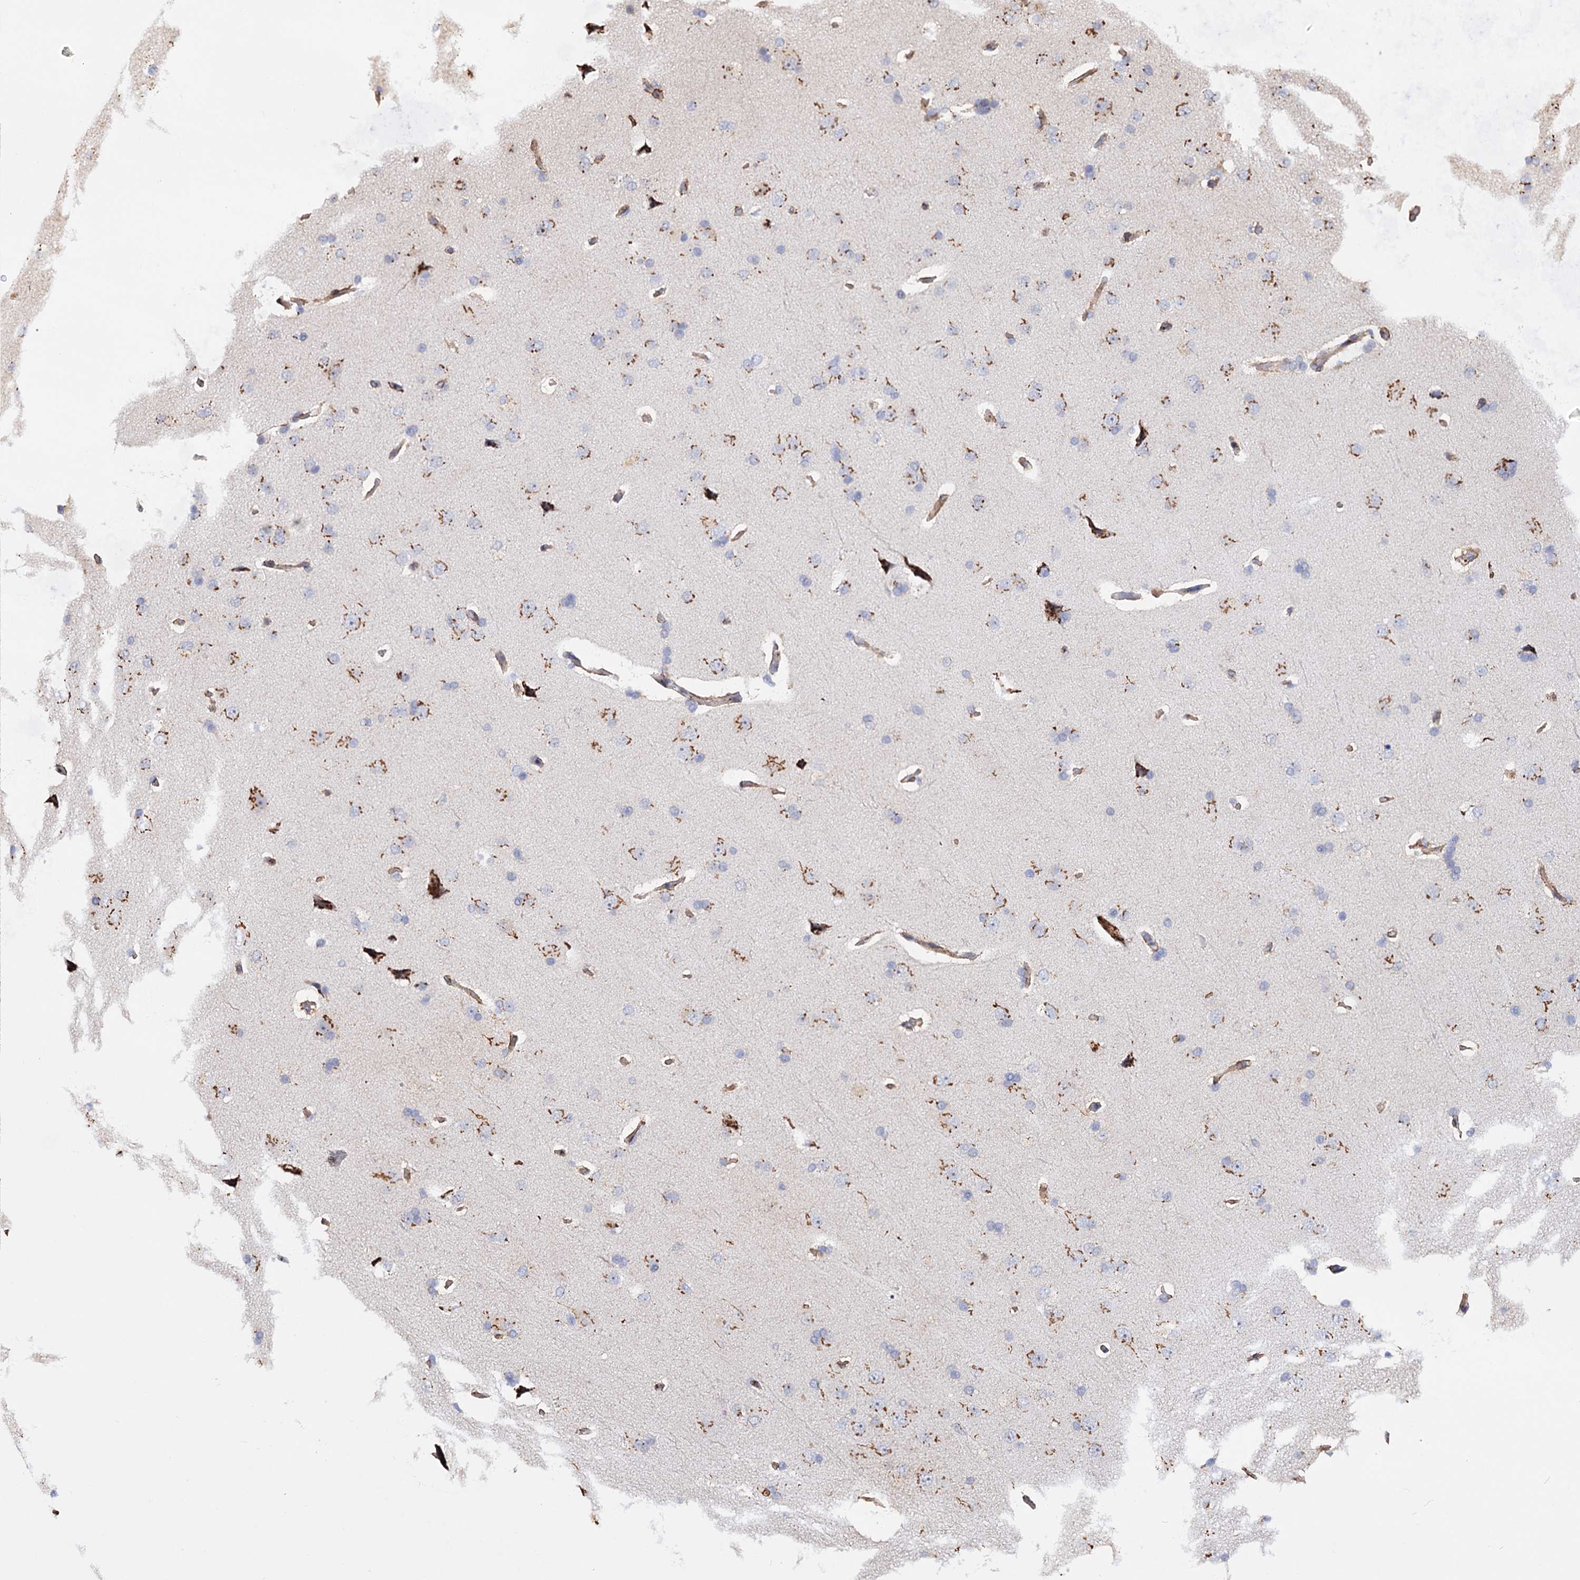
{"staining": {"intensity": "negative", "quantity": "none", "location": "none"}, "tissue": "cerebral cortex", "cell_type": "Endothelial cells", "image_type": "normal", "snomed": [{"axis": "morphology", "description": "Normal tissue, NOS"}, {"axis": "topography", "description": "Cerebral cortex"}], "caption": "Immunohistochemistry photomicrograph of normal human cerebral cortex stained for a protein (brown), which demonstrates no expression in endothelial cells. (DAB immunohistochemistry (IHC), high magnification).", "gene": "C11orf96", "patient": {"sex": "male", "age": 62}}